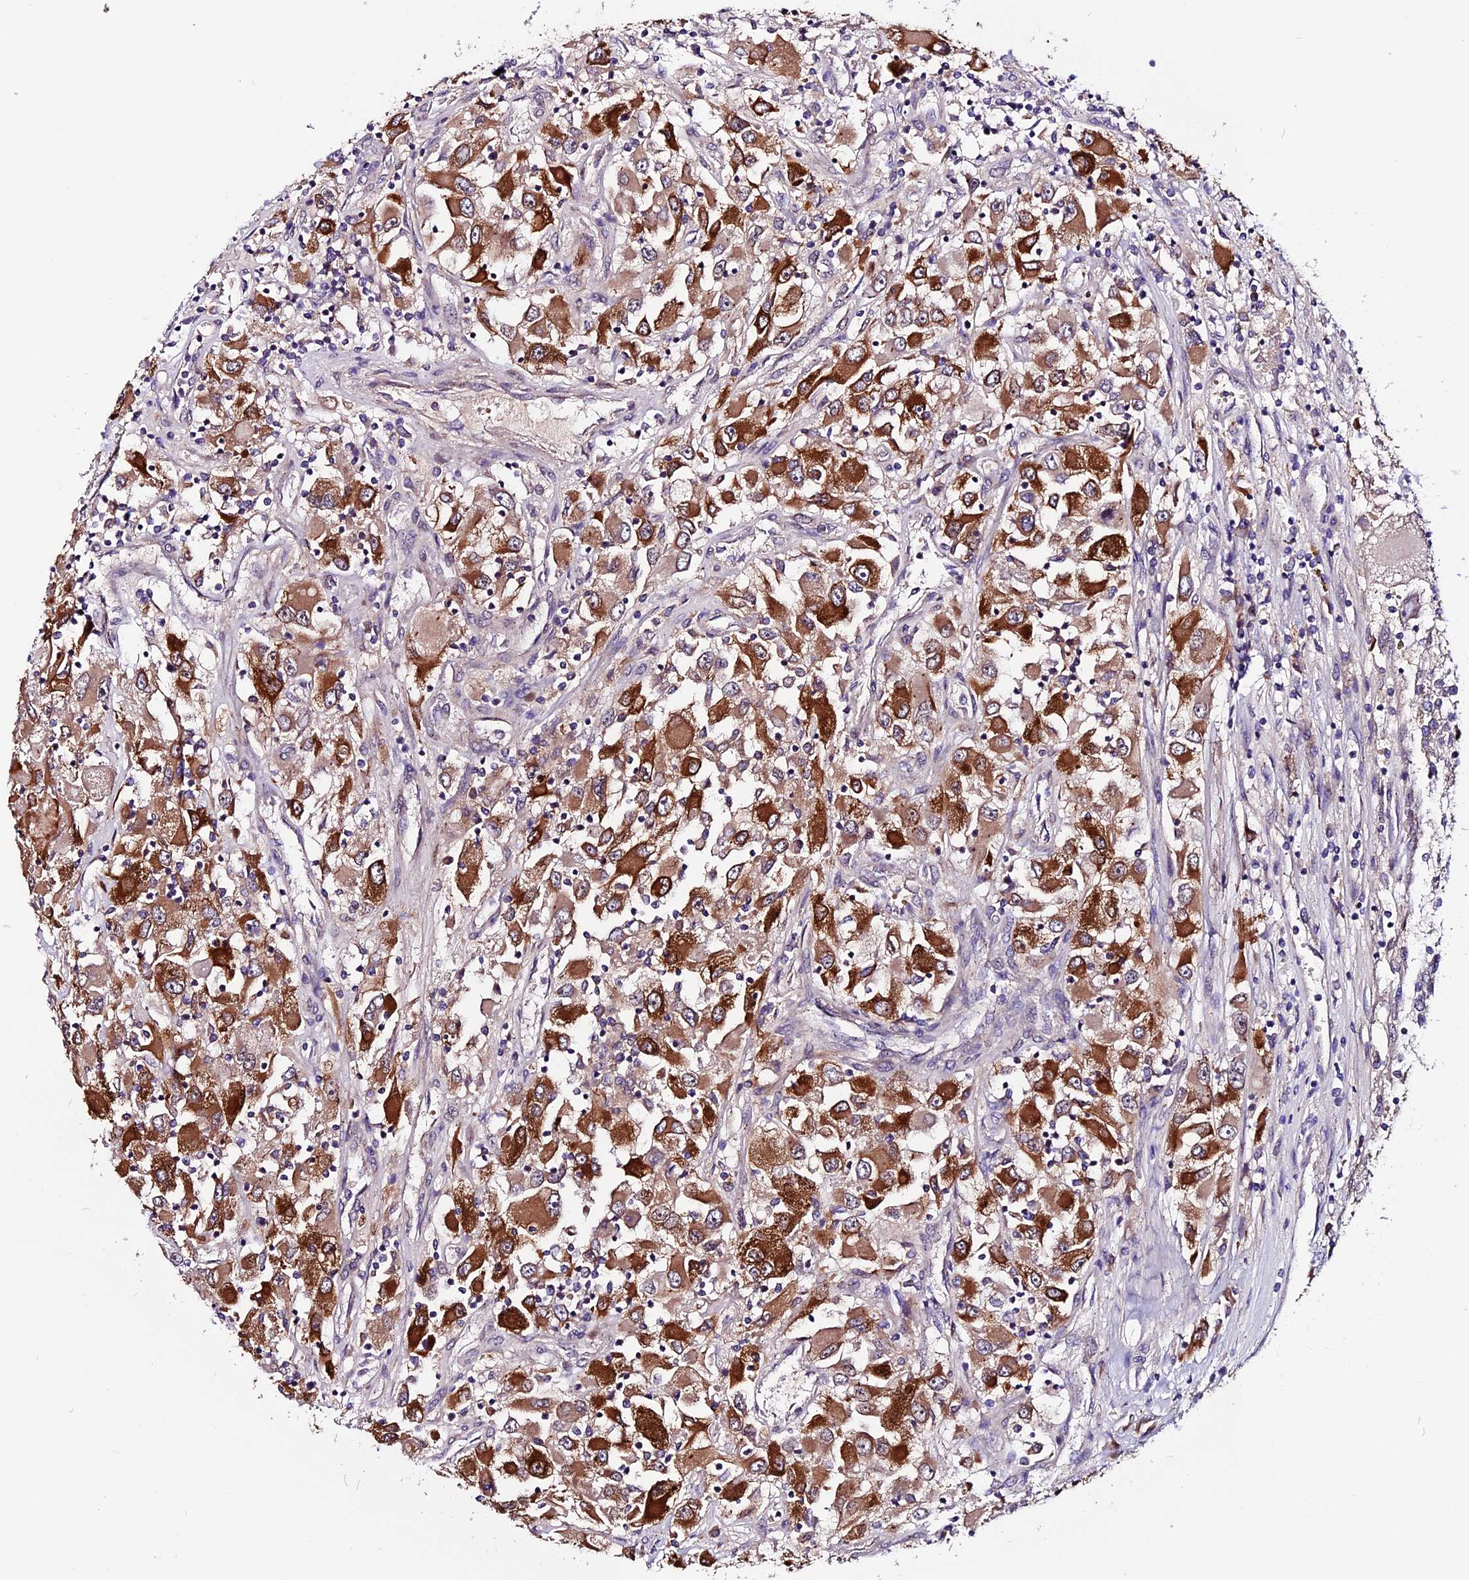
{"staining": {"intensity": "strong", "quantity": ">75%", "location": "cytoplasmic/membranous"}, "tissue": "renal cancer", "cell_type": "Tumor cells", "image_type": "cancer", "snomed": [{"axis": "morphology", "description": "Adenocarcinoma, NOS"}, {"axis": "topography", "description": "Kidney"}], "caption": "The micrograph demonstrates a brown stain indicating the presence of a protein in the cytoplasmic/membranous of tumor cells in renal cancer (adenocarcinoma).", "gene": "RINL", "patient": {"sex": "female", "age": 52}}